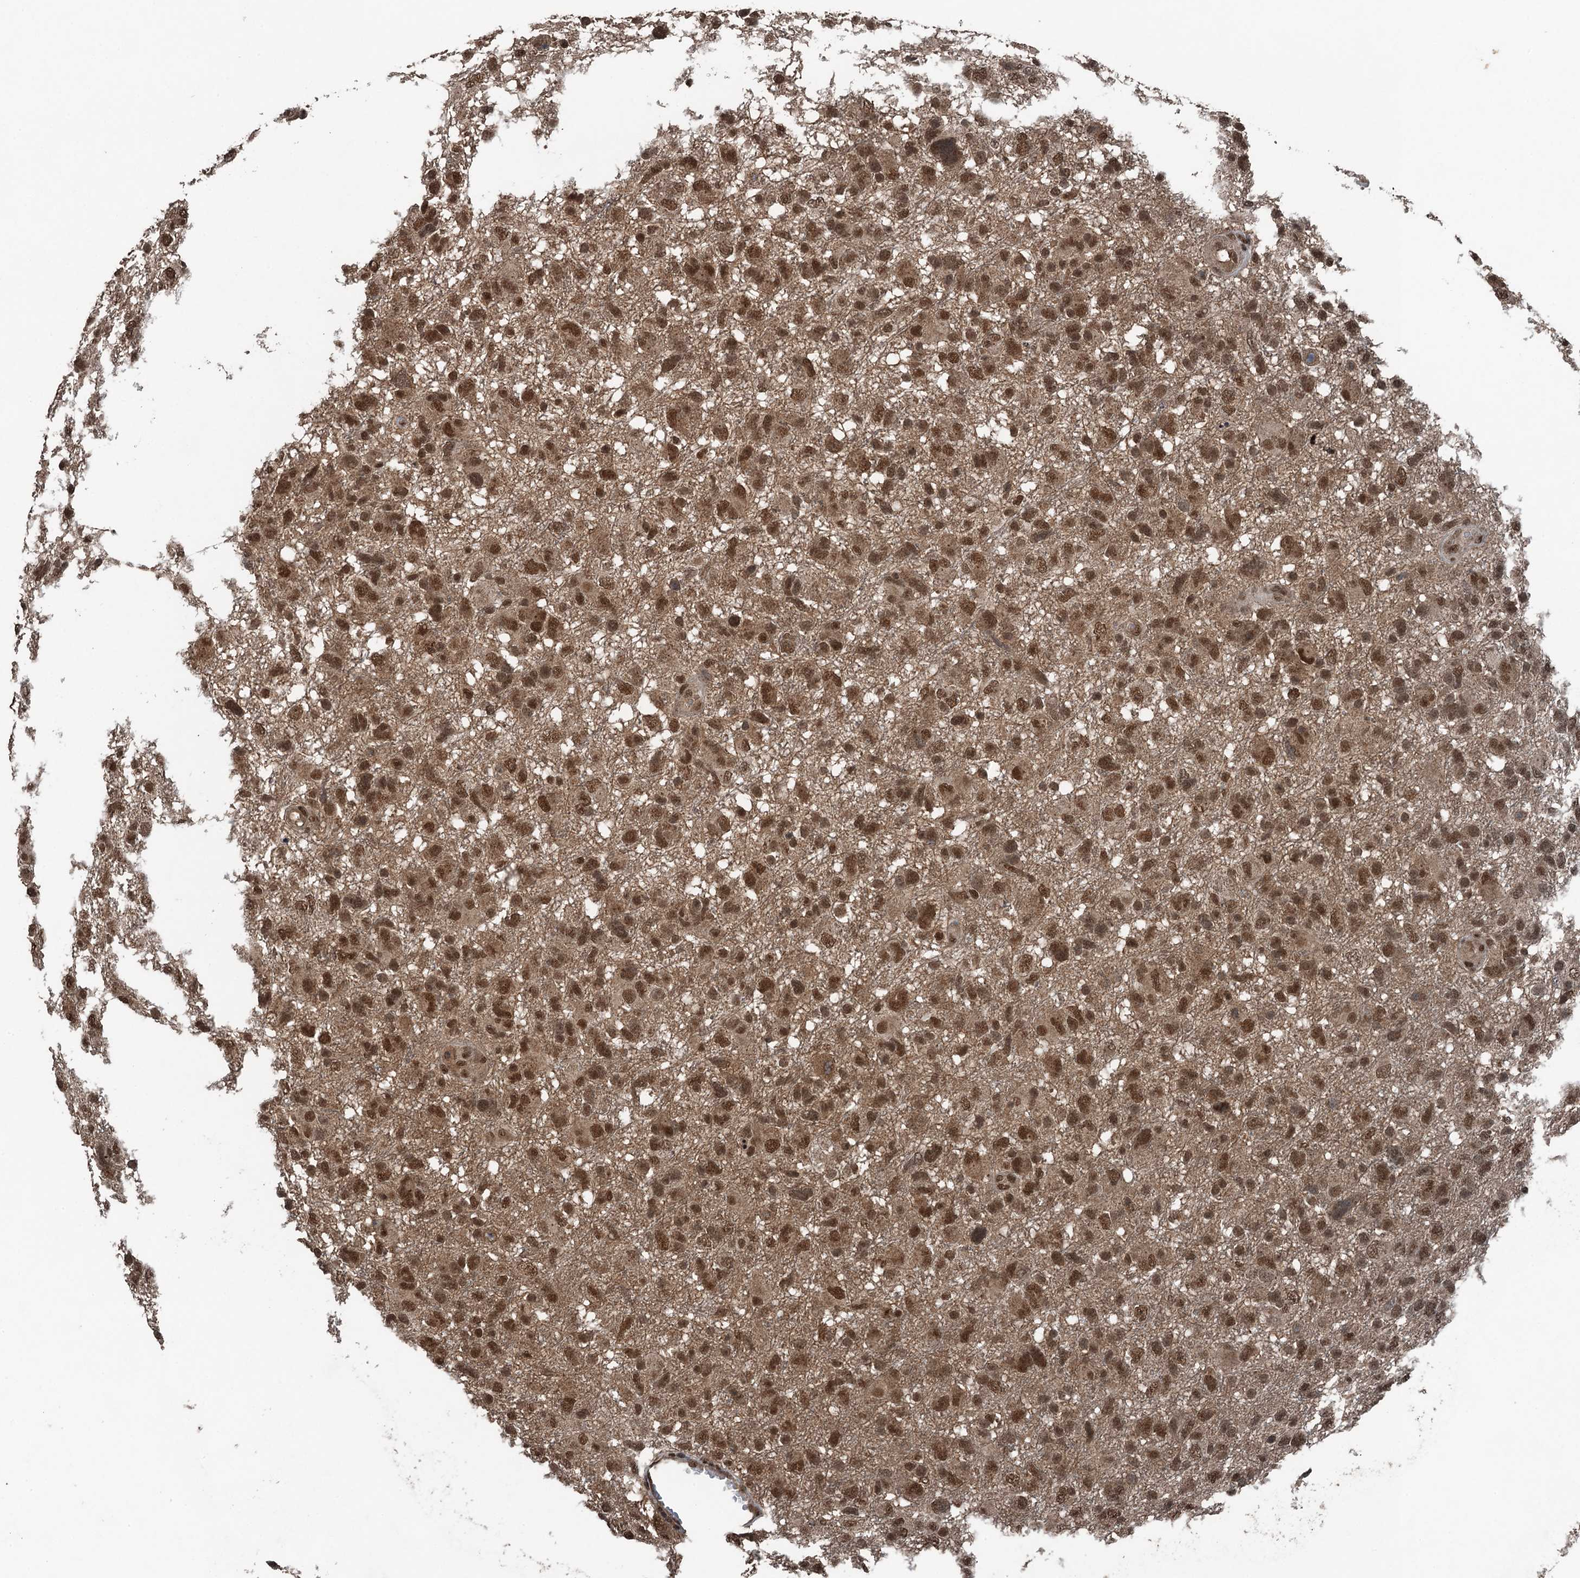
{"staining": {"intensity": "moderate", "quantity": ">75%", "location": "nuclear"}, "tissue": "glioma", "cell_type": "Tumor cells", "image_type": "cancer", "snomed": [{"axis": "morphology", "description": "Glioma, malignant, High grade"}, {"axis": "topography", "description": "Brain"}], "caption": "Glioma stained for a protein (brown) shows moderate nuclear positive positivity in approximately >75% of tumor cells.", "gene": "UBXN6", "patient": {"sex": "male", "age": 61}}